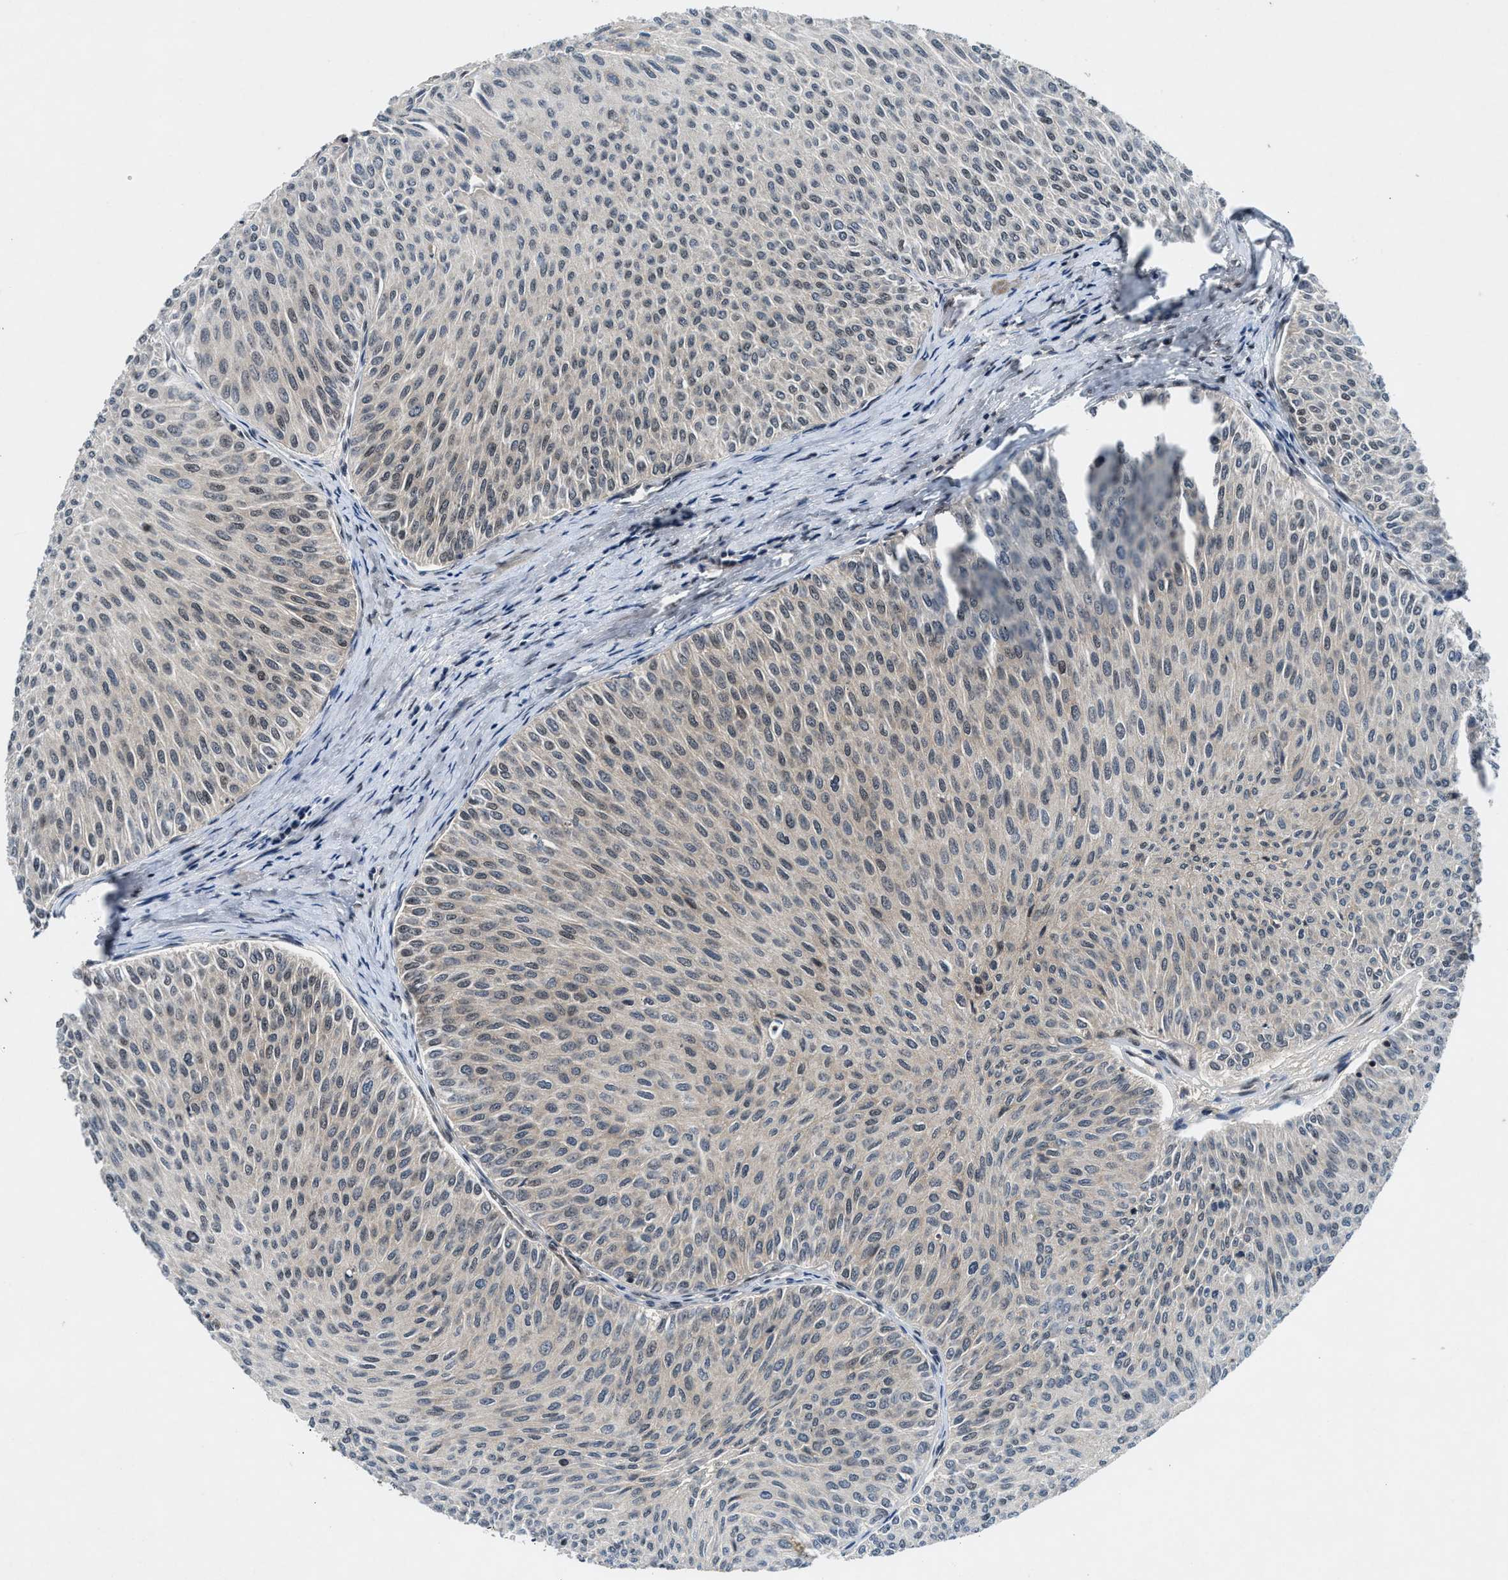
{"staining": {"intensity": "moderate", "quantity": "25%-75%", "location": "nuclear"}, "tissue": "urothelial cancer", "cell_type": "Tumor cells", "image_type": "cancer", "snomed": [{"axis": "morphology", "description": "Urothelial carcinoma, Low grade"}, {"axis": "topography", "description": "Urinary bladder"}], "caption": "IHC (DAB (3,3'-diaminobenzidine)) staining of urothelial cancer reveals moderate nuclear protein positivity in about 25%-75% of tumor cells. (brown staining indicates protein expression, while blue staining denotes nuclei).", "gene": "NCOA1", "patient": {"sex": "male", "age": 78}}